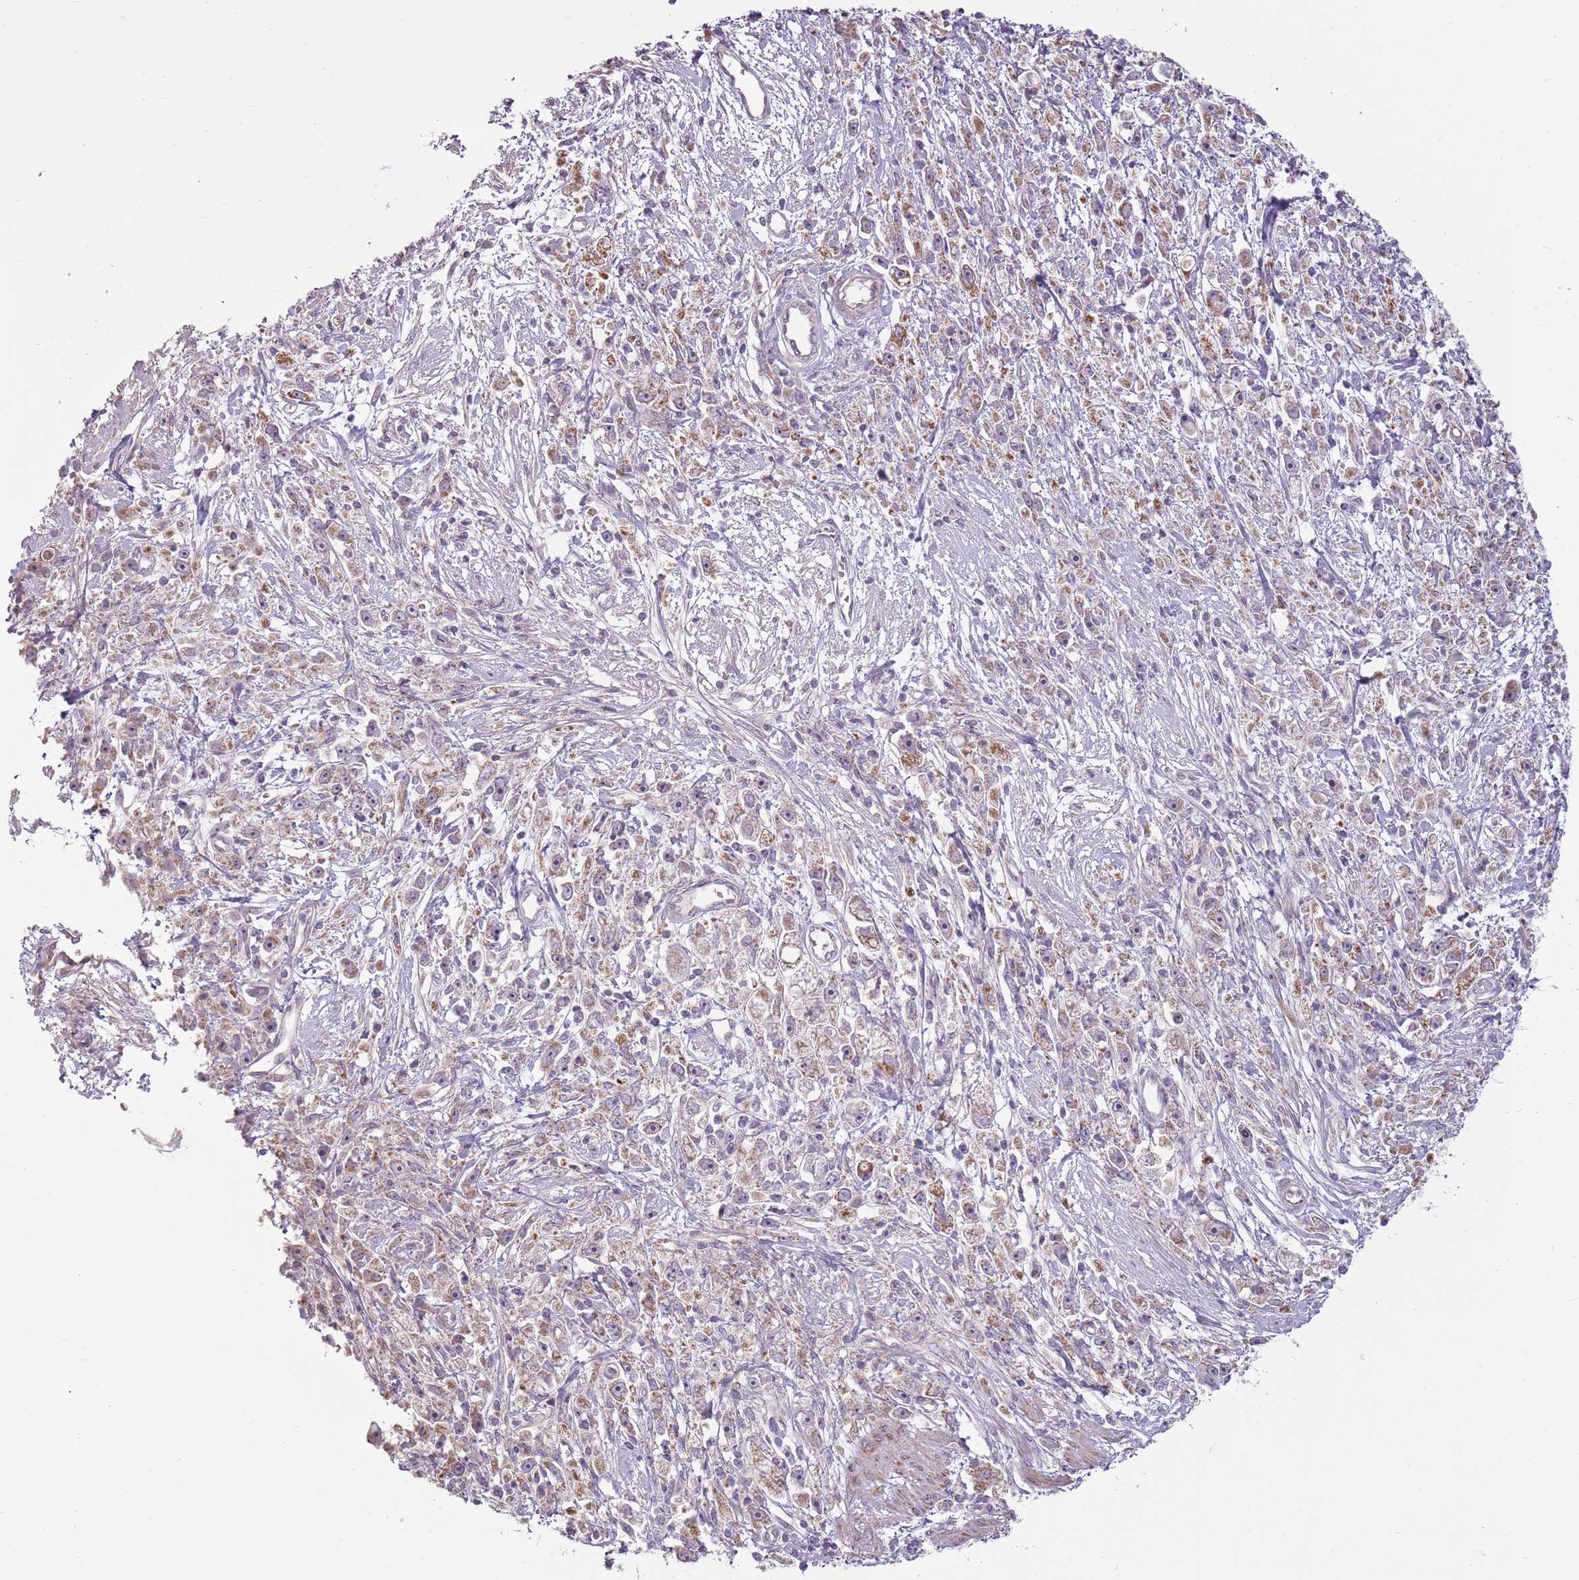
{"staining": {"intensity": "weak", "quantity": ">75%", "location": "cytoplasmic/membranous"}, "tissue": "stomach cancer", "cell_type": "Tumor cells", "image_type": "cancer", "snomed": [{"axis": "morphology", "description": "Adenocarcinoma, NOS"}, {"axis": "topography", "description": "Stomach"}], "caption": "Stomach cancer tissue shows weak cytoplasmic/membranous positivity in about >75% of tumor cells", "gene": "ZNF530", "patient": {"sex": "female", "age": 59}}